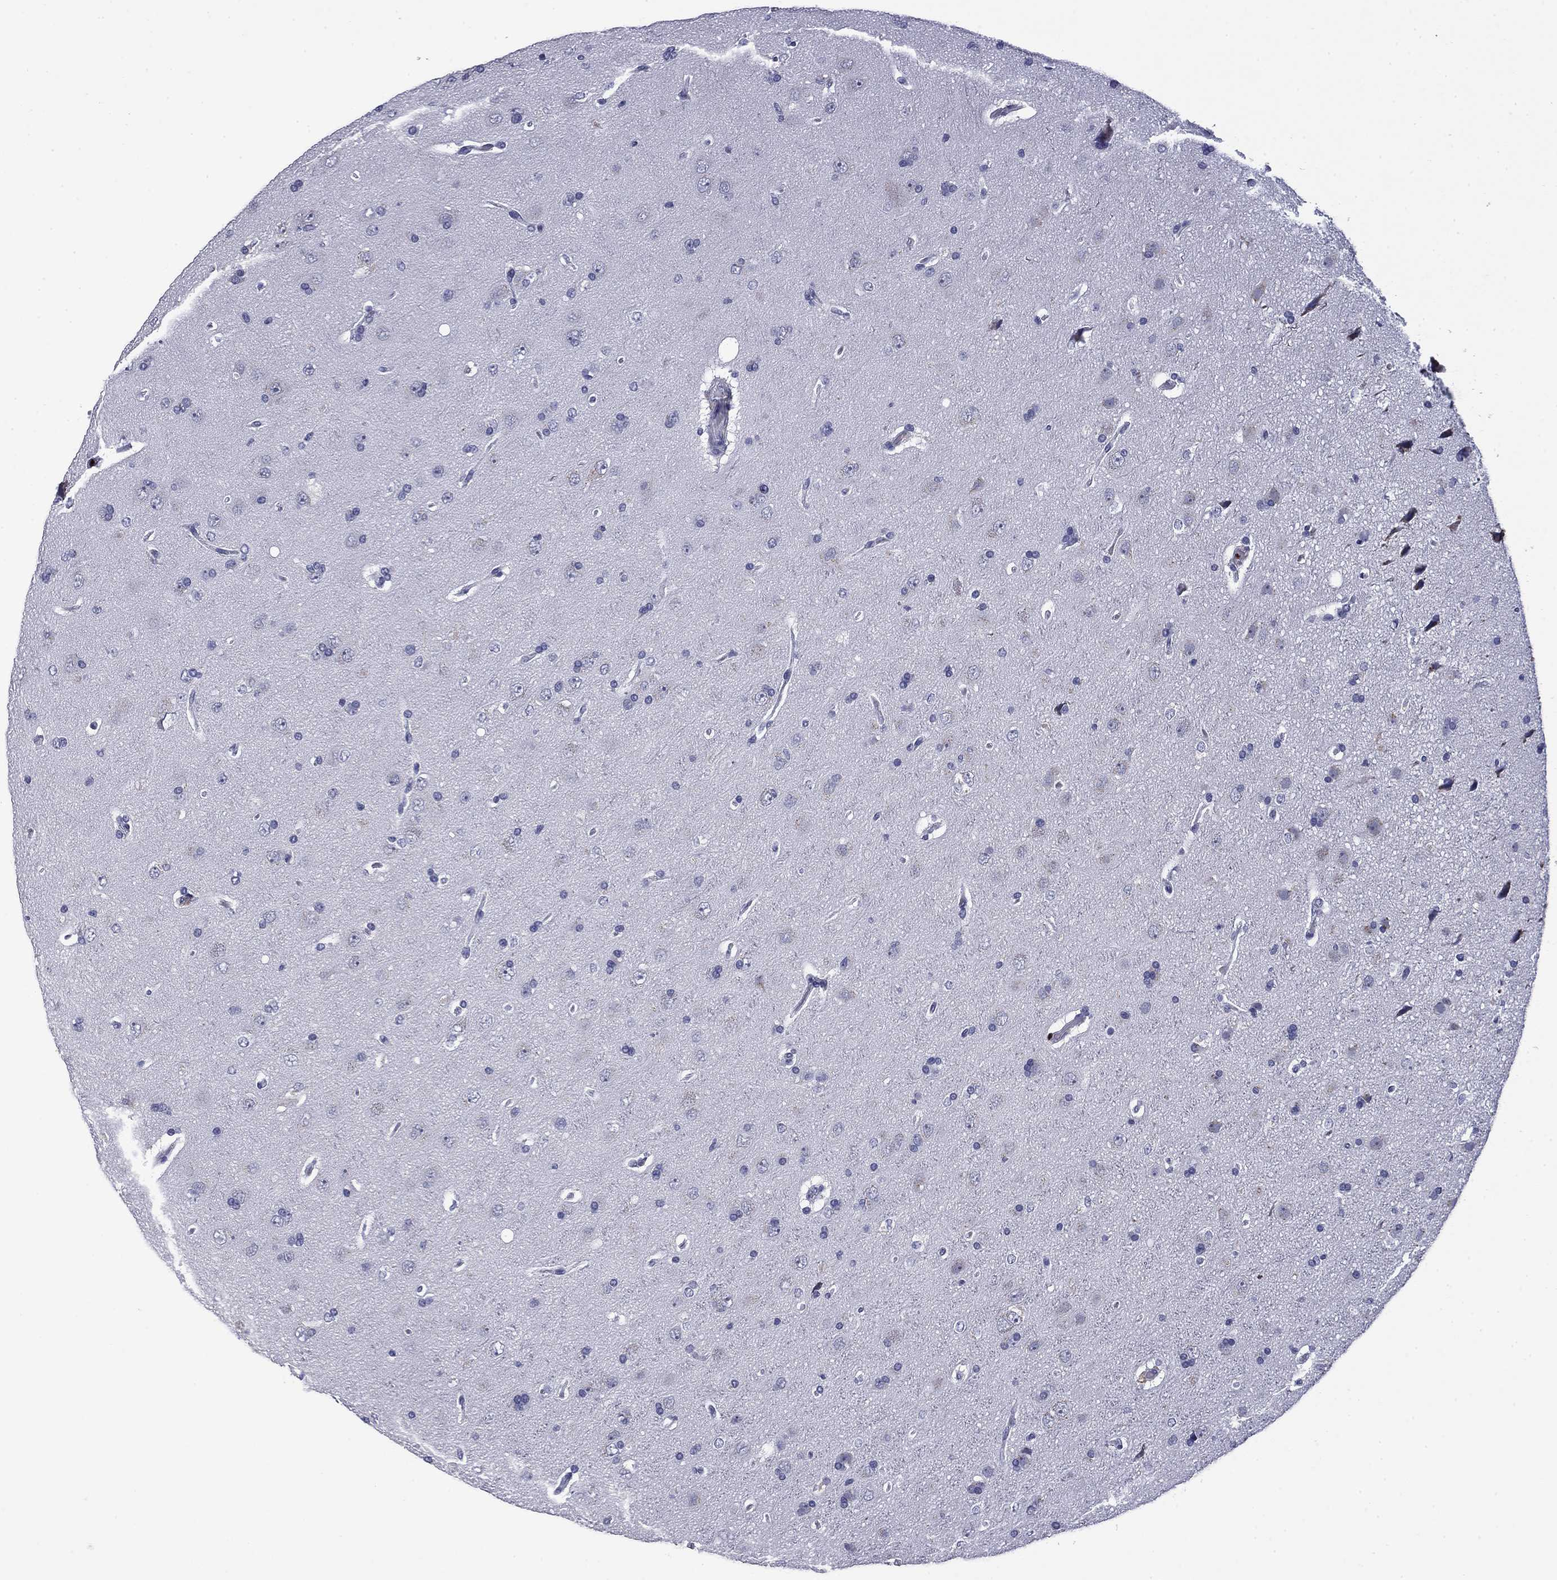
{"staining": {"intensity": "negative", "quantity": "none", "location": "none"}, "tissue": "glioma", "cell_type": "Tumor cells", "image_type": "cancer", "snomed": [{"axis": "morphology", "description": "Glioma, malignant, NOS"}, {"axis": "topography", "description": "Cerebral cortex"}], "caption": "Tumor cells are negative for brown protein staining in glioma (malignant).", "gene": "IKZF3", "patient": {"sex": "male", "age": 58}}